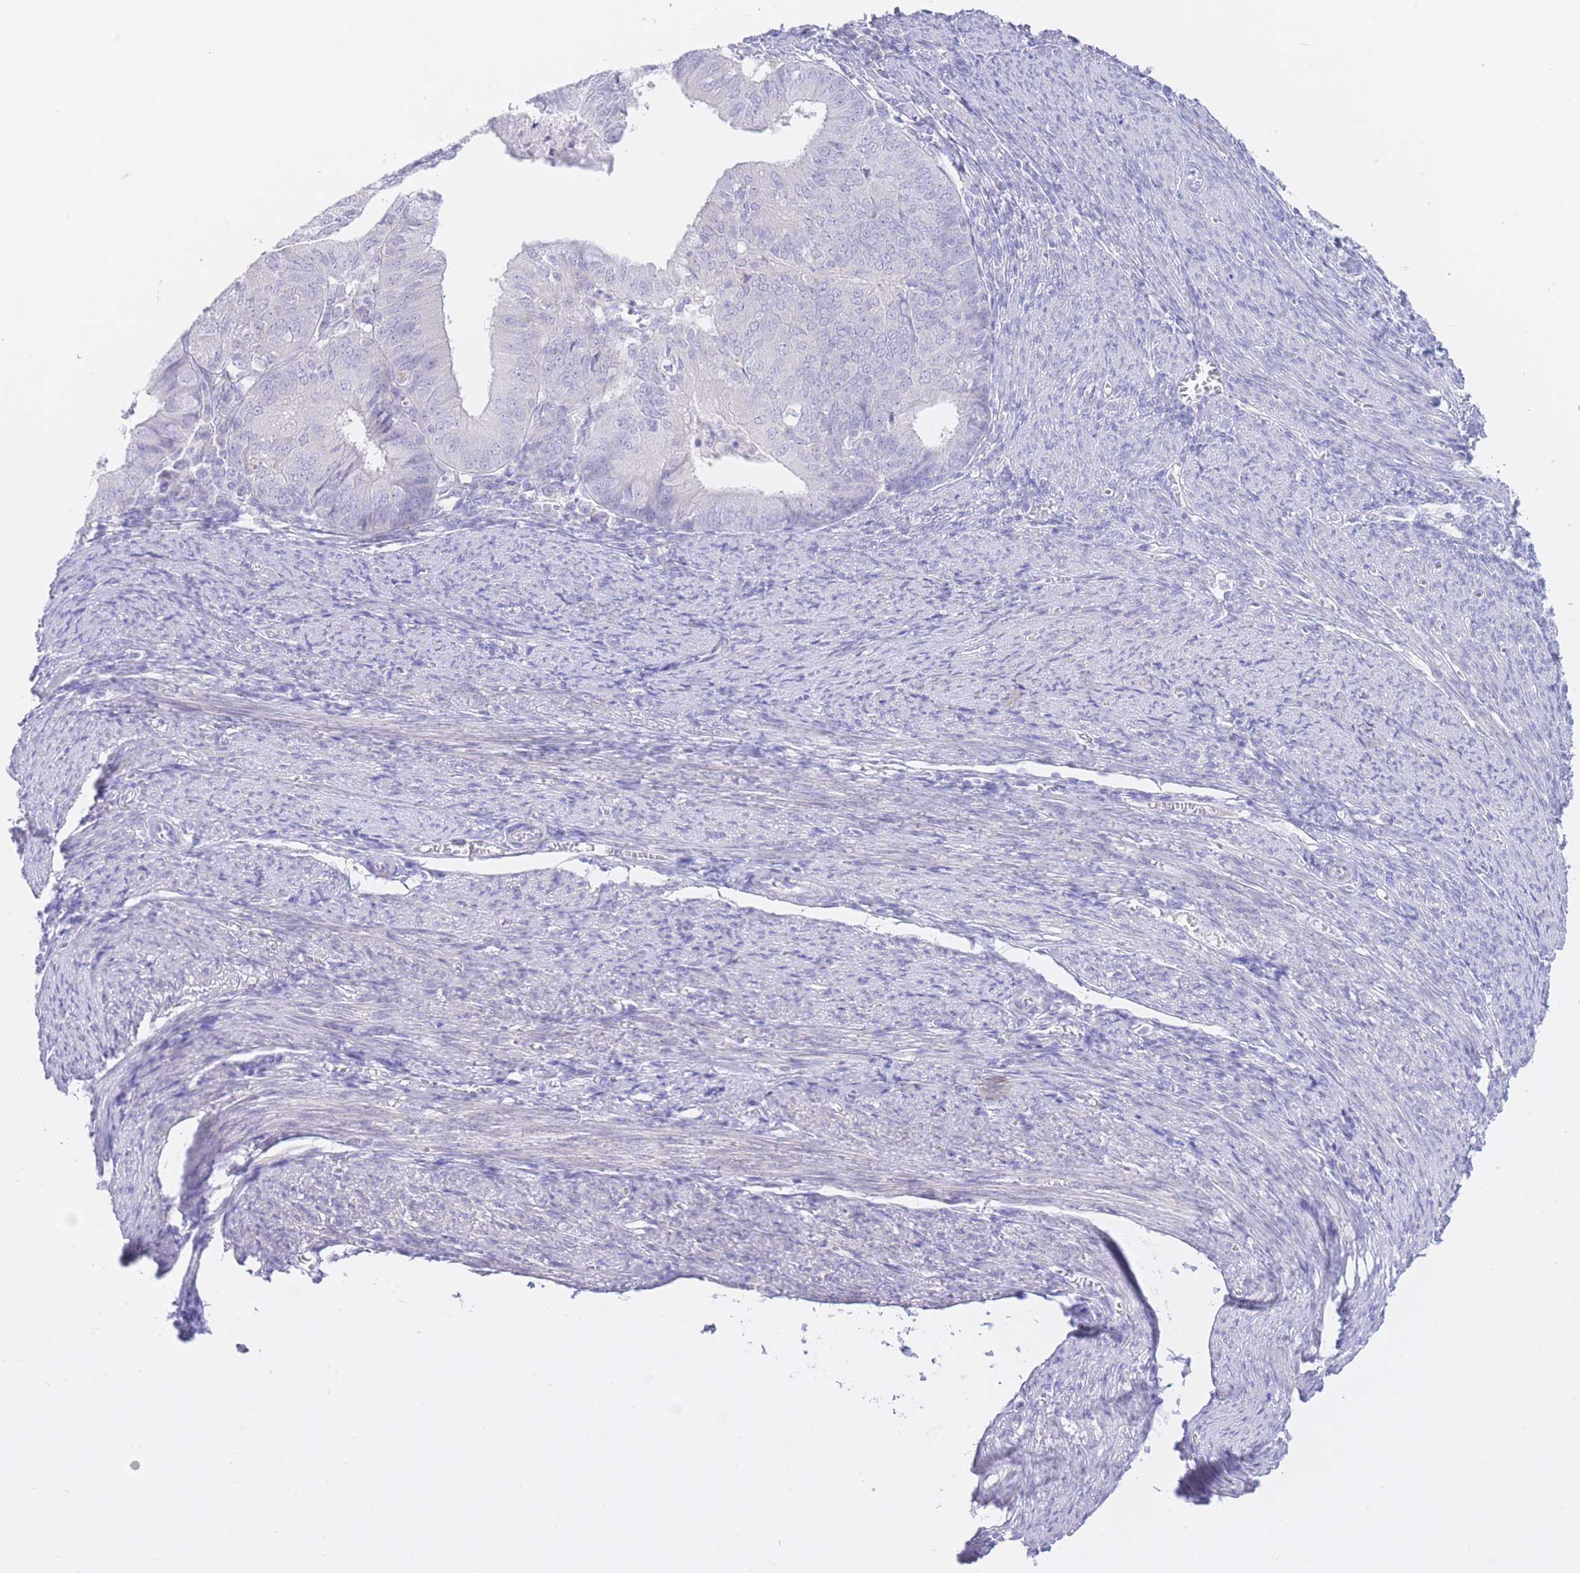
{"staining": {"intensity": "negative", "quantity": "none", "location": "none"}, "tissue": "endometrial cancer", "cell_type": "Tumor cells", "image_type": "cancer", "snomed": [{"axis": "morphology", "description": "Adenocarcinoma, NOS"}, {"axis": "topography", "description": "Endometrium"}], "caption": "IHC image of neoplastic tissue: endometrial adenocarcinoma stained with DAB (3,3'-diaminobenzidine) demonstrates no significant protein expression in tumor cells. The staining is performed using DAB brown chromogen with nuclei counter-stained in using hematoxylin.", "gene": "ZNF212", "patient": {"sex": "female", "age": 57}}